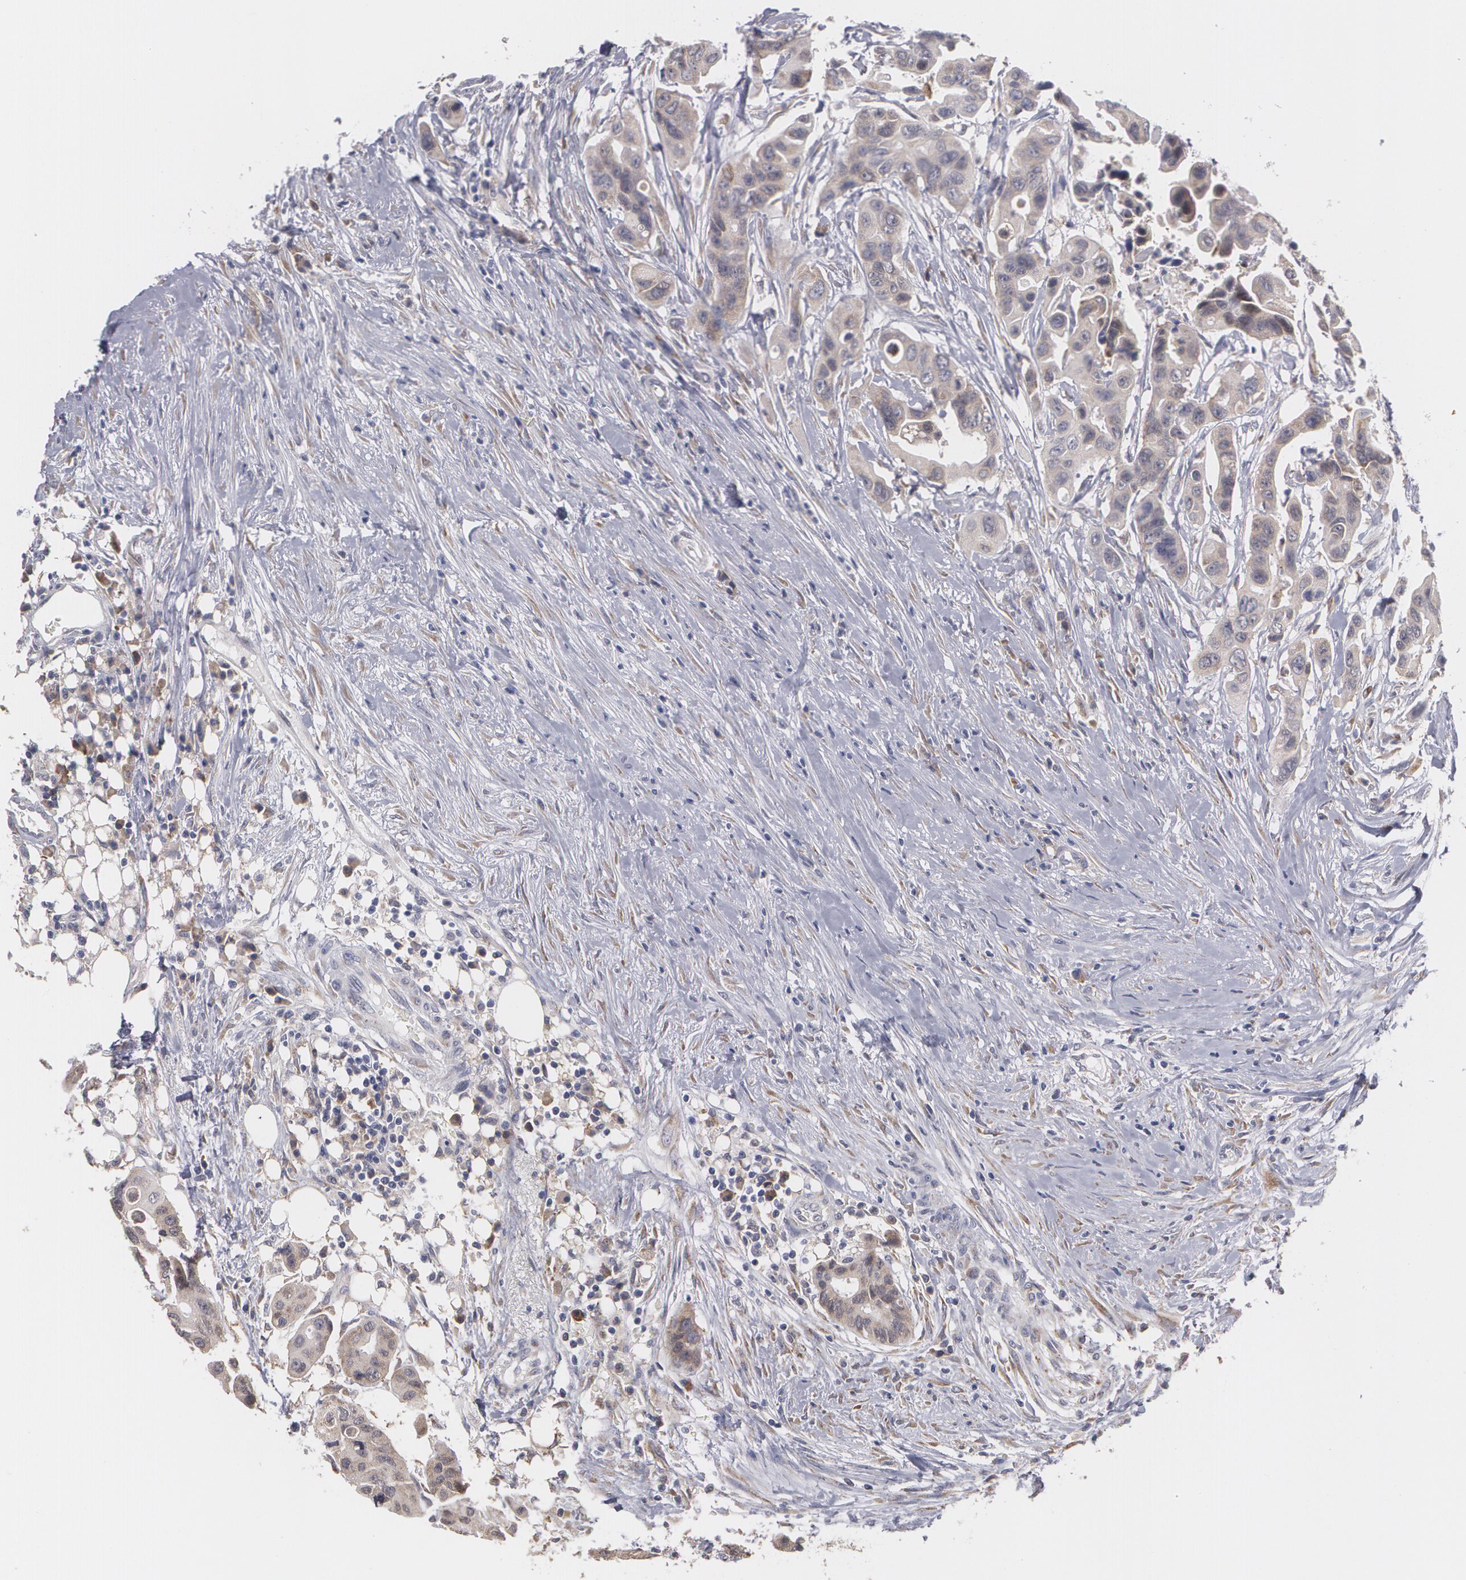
{"staining": {"intensity": "weak", "quantity": ">75%", "location": "cytoplasmic/membranous"}, "tissue": "colorectal cancer", "cell_type": "Tumor cells", "image_type": "cancer", "snomed": [{"axis": "morphology", "description": "Adenocarcinoma, NOS"}, {"axis": "topography", "description": "Colon"}], "caption": "This is a histology image of immunohistochemistry staining of colorectal adenocarcinoma, which shows weak staining in the cytoplasmic/membranous of tumor cells.", "gene": "MTHFD1", "patient": {"sex": "female", "age": 70}}